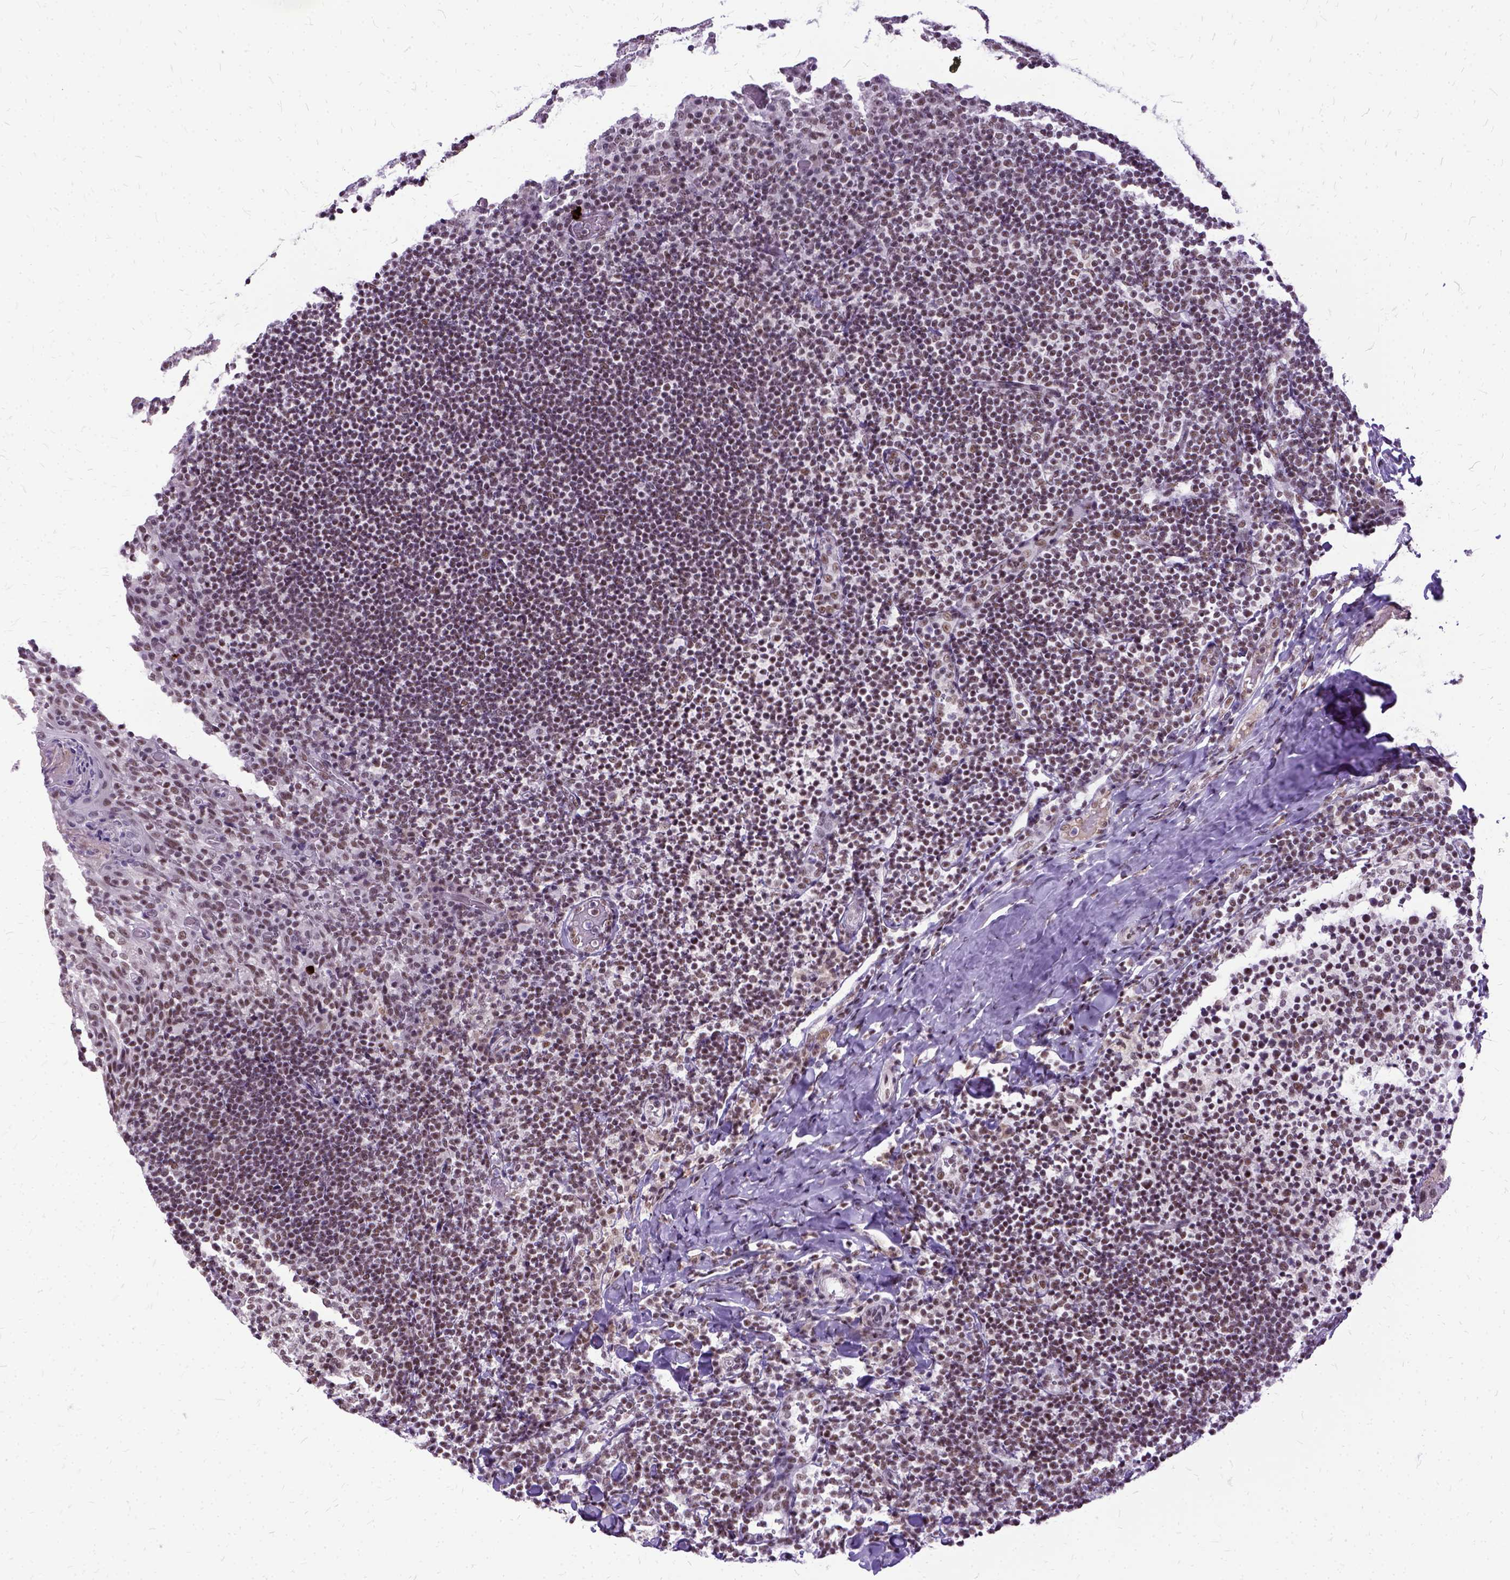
{"staining": {"intensity": "moderate", "quantity": ">75%", "location": "nuclear"}, "tissue": "tonsil", "cell_type": "Germinal center cells", "image_type": "normal", "snomed": [{"axis": "morphology", "description": "Normal tissue, NOS"}, {"axis": "topography", "description": "Tonsil"}], "caption": "This is a photomicrograph of immunohistochemistry (IHC) staining of normal tonsil, which shows moderate staining in the nuclear of germinal center cells.", "gene": "SETD1A", "patient": {"sex": "female", "age": 10}}